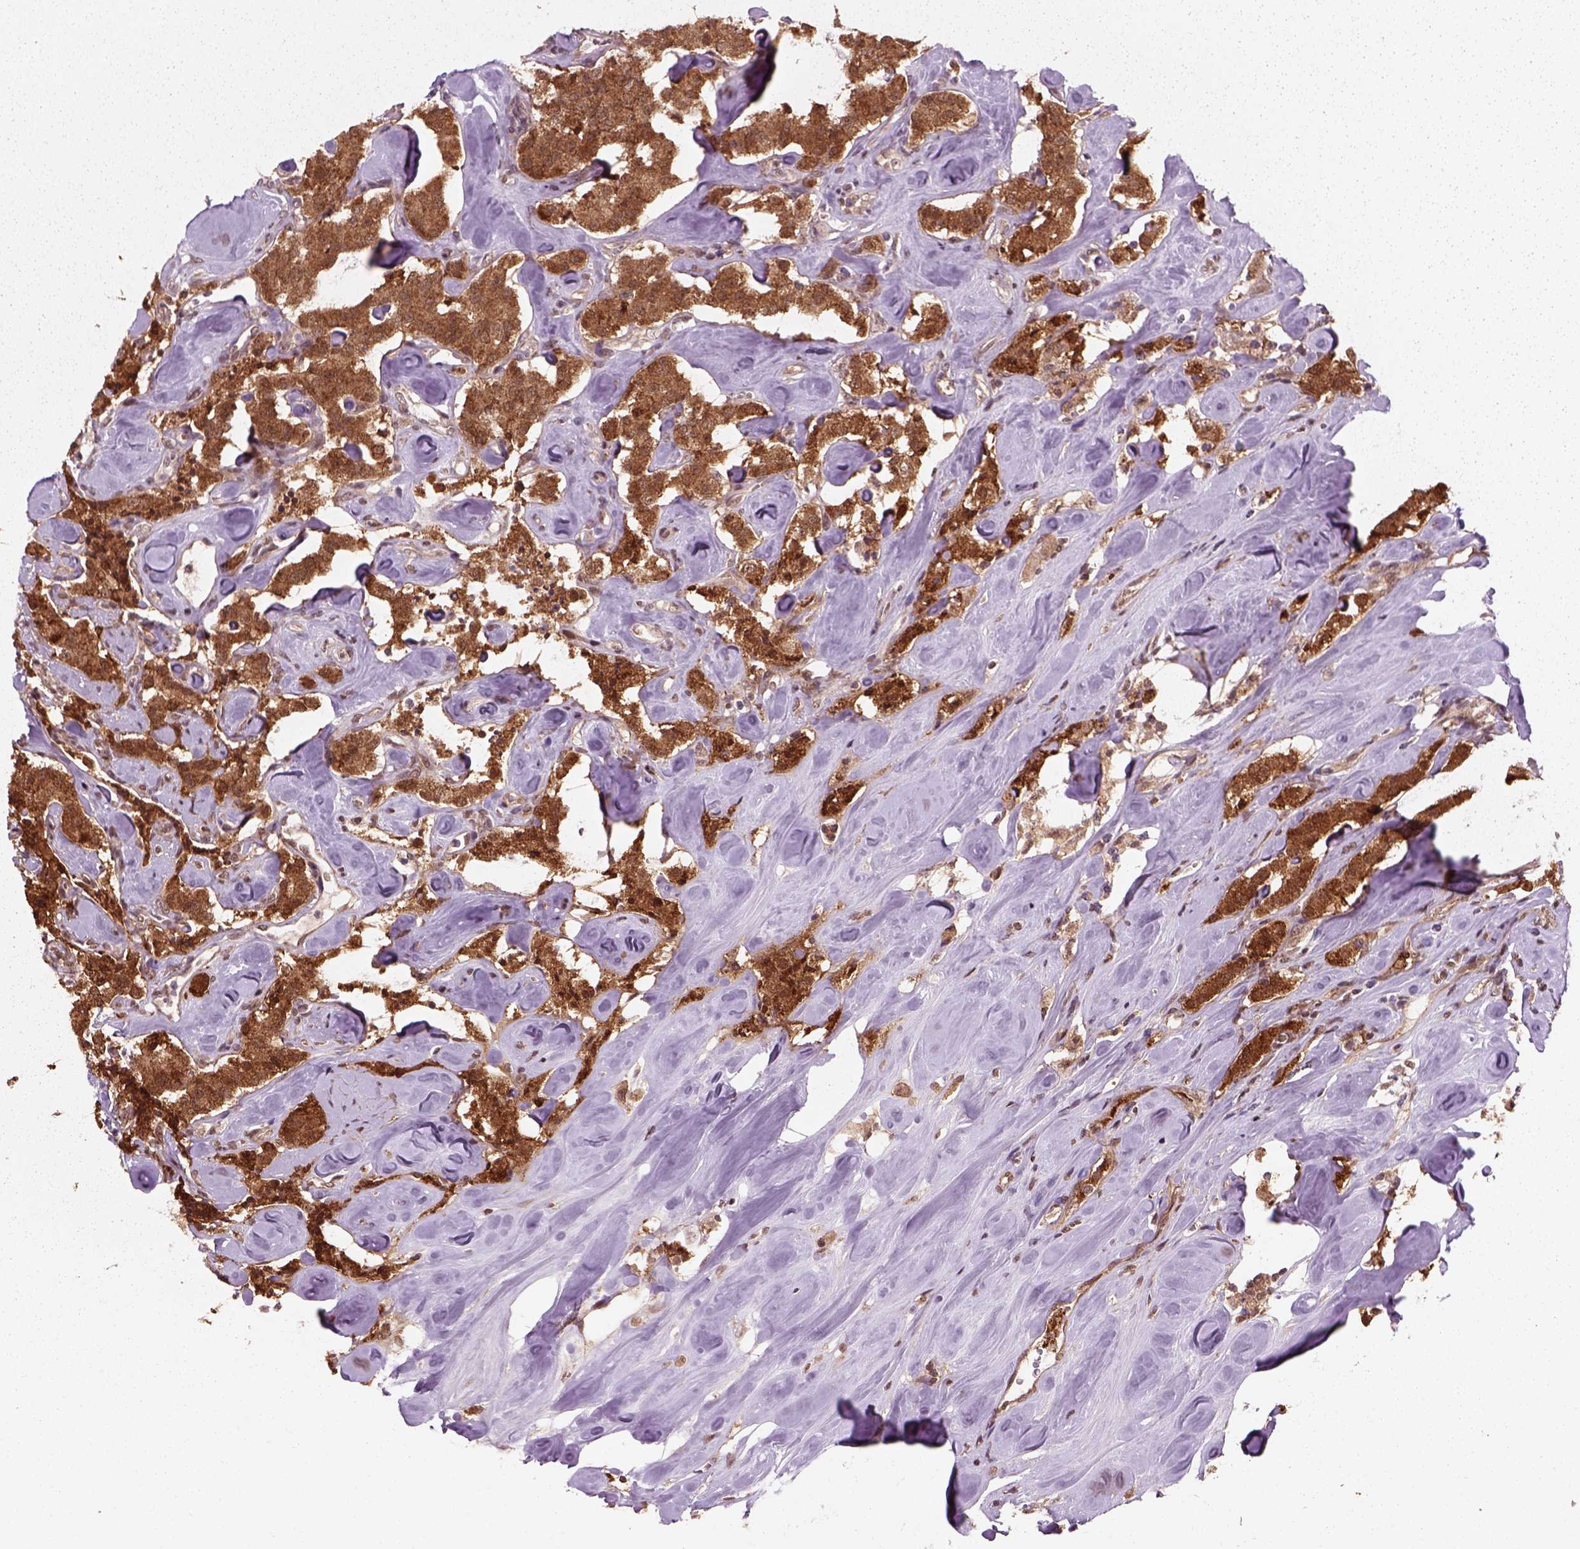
{"staining": {"intensity": "strong", "quantity": ">75%", "location": "cytoplasmic/membranous,nuclear"}, "tissue": "carcinoid", "cell_type": "Tumor cells", "image_type": "cancer", "snomed": [{"axis": "morphology", "description": "Carcinoid, malignant, NOS"}, {"axis": "topography", "description": "Pancreas"}], "caption": "Carcinoid stained for a protein reveals strong cytoplasmic/membranous and nuclear positivity in tumor cells. The staining was performed using DAB (3,3'-diaminobenzidine) to visualize the protein expression in brown, while the nuclei were stained in blue with hematoxylin (Magnification: 20x).", "gene": "NUDT9", "patient": {"sex": "male", "age": 41}}